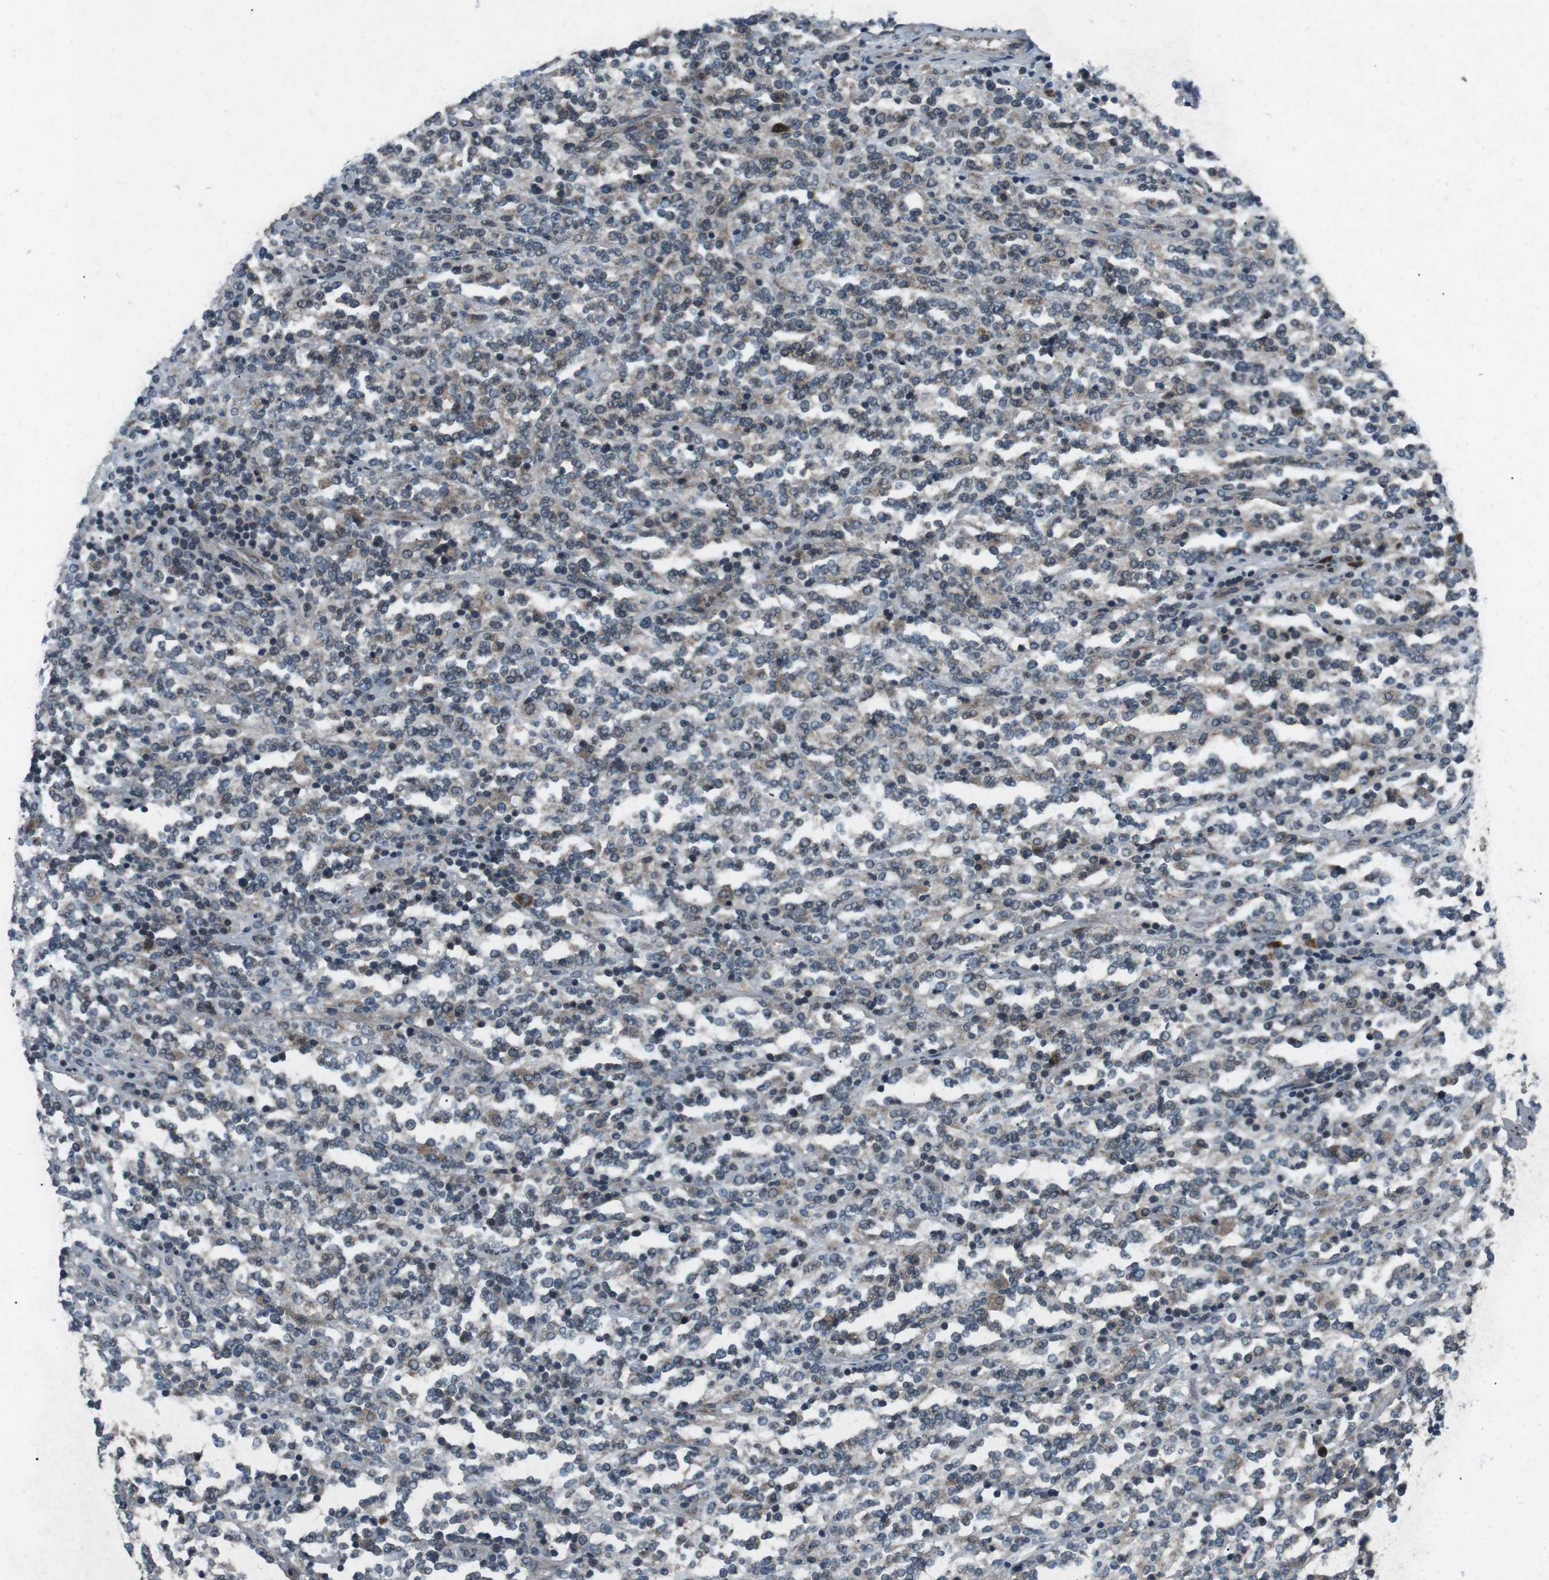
{"staining": {"intensity": "weak", "quantity": "25%-75%", "location": "cytoplasmic/membranous"}, "tissue": "lymphoma", "cell_type": "Tumor cells", "image_type": "cancer", "snomed": [{"axis": "morphology", "description": "Malignant lymphoma, non-Hodgkin's type, High grade"}, {"axis": "topography", "description": "Soft tissue"}], "caption": "Immunohistochemistry of high-grade malignant lymphoma, non-Hodgkin's type displays low levels of weak cytoplasmic/membranous positivity in about 25%-75% of tumor cells.", "gene": "CDK16", "patient": {"sex": "male", "age": 18}}